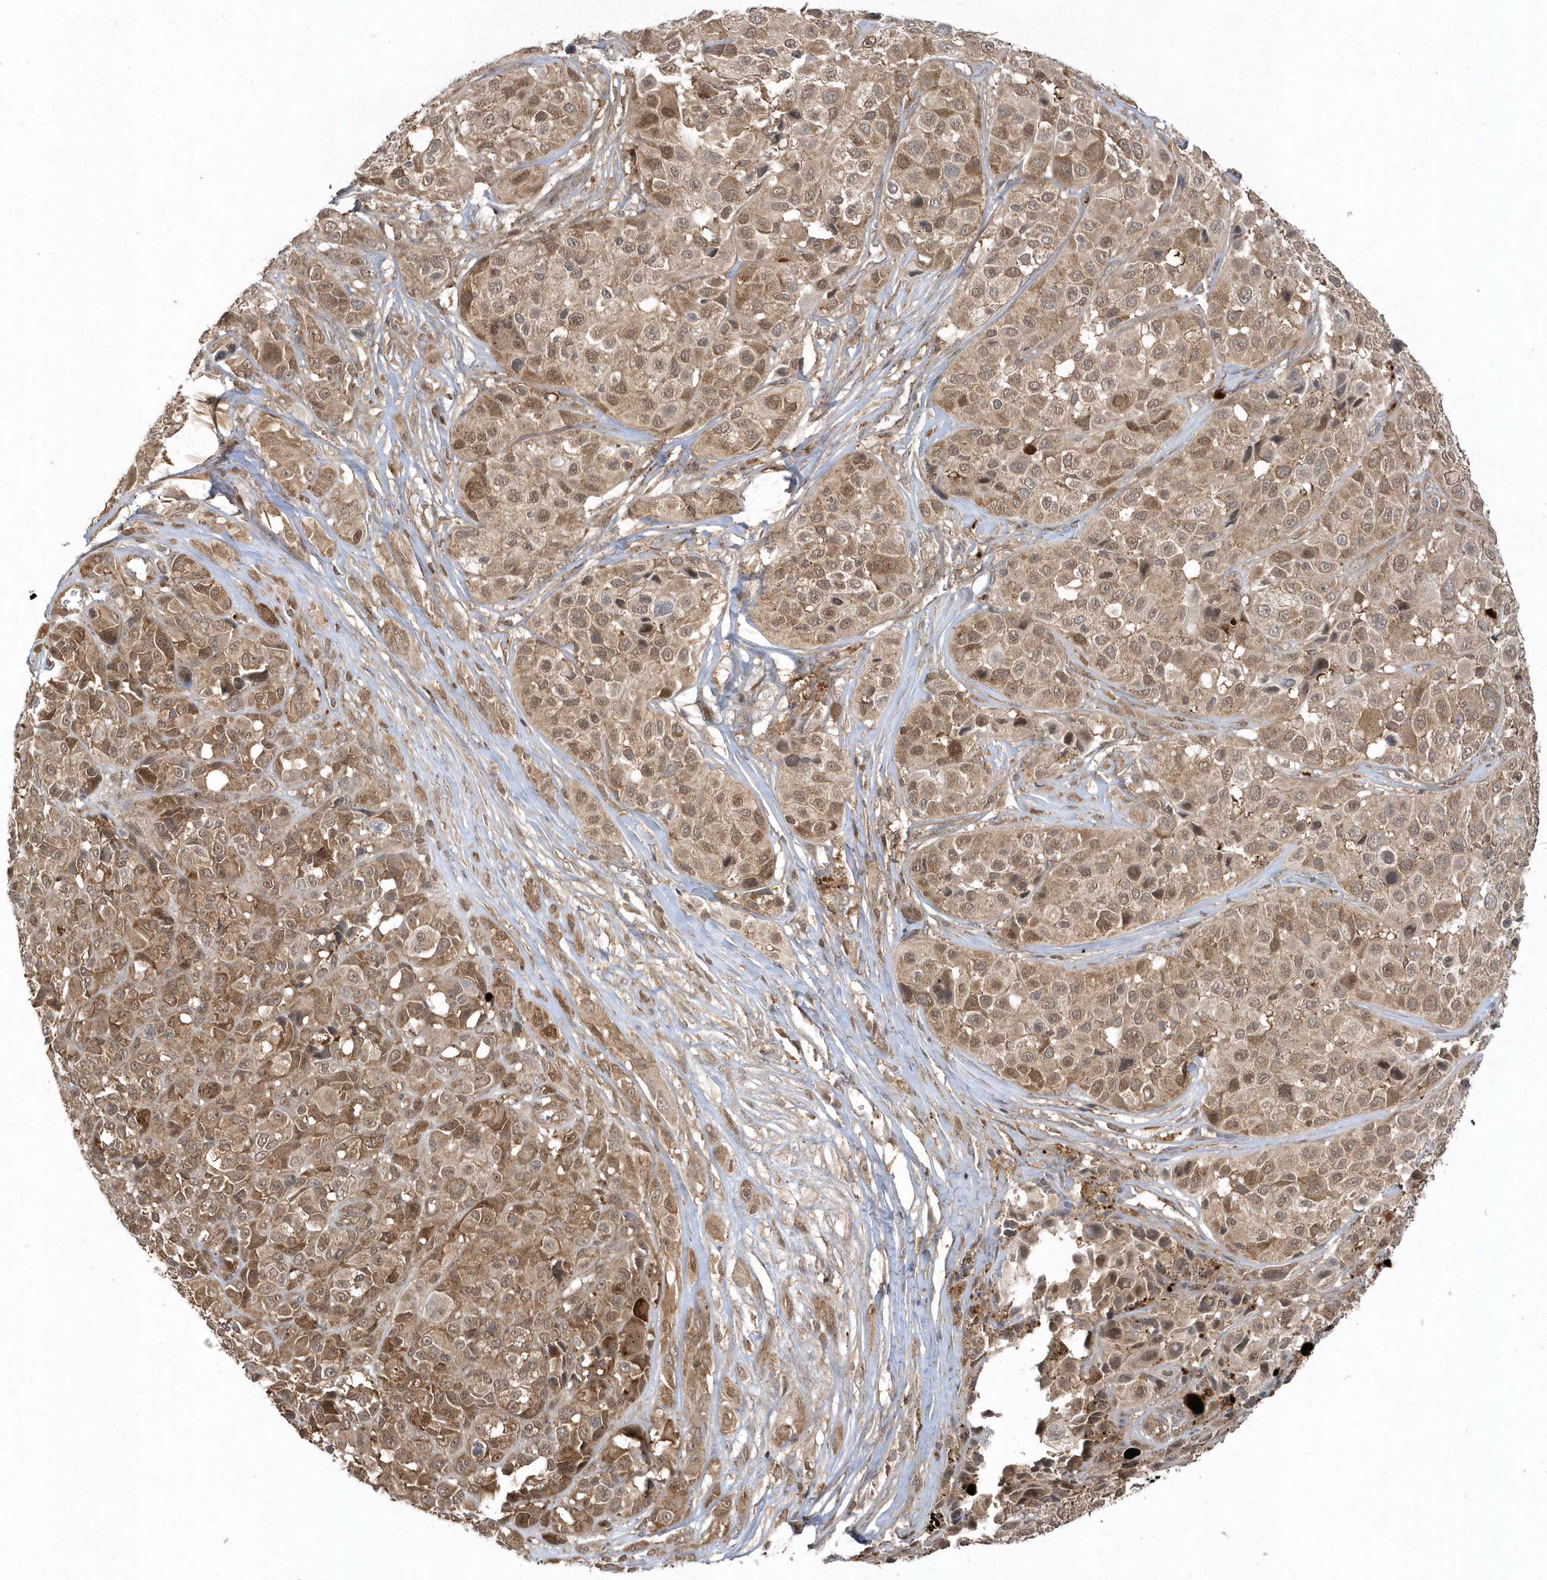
{"staining": {"intensity": "weak", "quantity": ">75%", "location": "cytoplasmic/membranous"}, "tissue": "melanoma", "cell_type": "Tumor cells", "image_type": "cancer", "snomed": [{"axis": "morphology", "description": "Malignant melanoma, NOS"}, {"axis": "topography", "description": "Skin of trunk"}], "caption": "Weak cytoplasmic/membranous staining is seen in approximately >75% of tumor cells in malignant melanoma.", "gene": "ACYP1", "patient": {"sex": "male", "age": 71}}